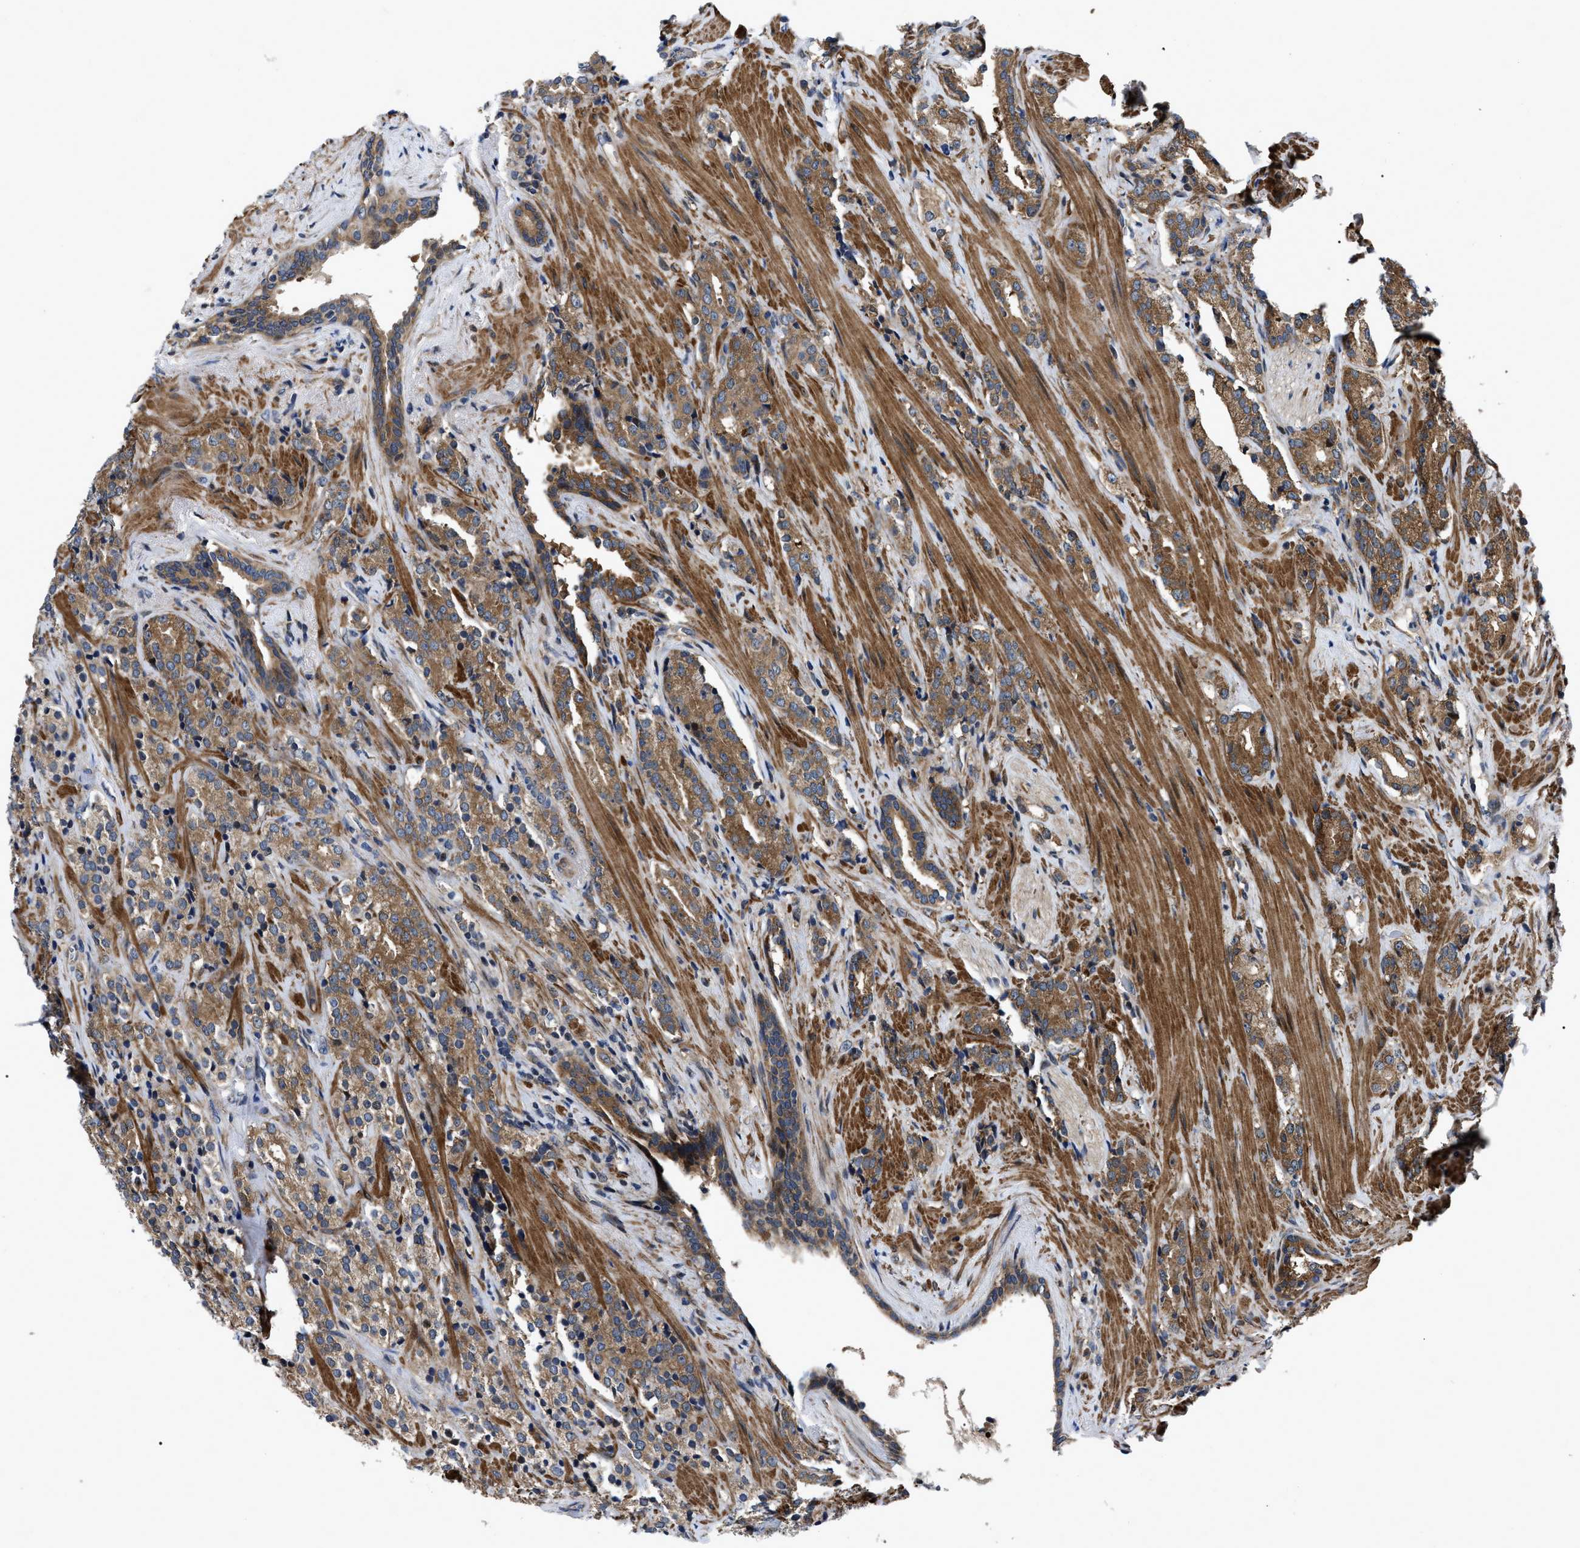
{"staining": {"intensity": "moderate", "quantity": ">75%", "location": "cytoplasmic/membranous"}, "tissue": "prostate cancer", "cell_type": "Tumor cells", "image_type": "cancer", "snomed": [{"axis": "morphology", "description": "Adenocarcinoma, High grade"}, {"axis": "topography", "description": "Prostate"}], "caption": "High-magnification brightfield microscopy of prostate high-grade adenocarcinoma stained with DAB (brown) and counterstained with hematoxylin (blue). tumor cells exhibit moderate cytoplasmic/membranous staining is identified in about>75% of cells.", "gene": "PPWD1", "patient": {"sex": "male", "age": 71}}